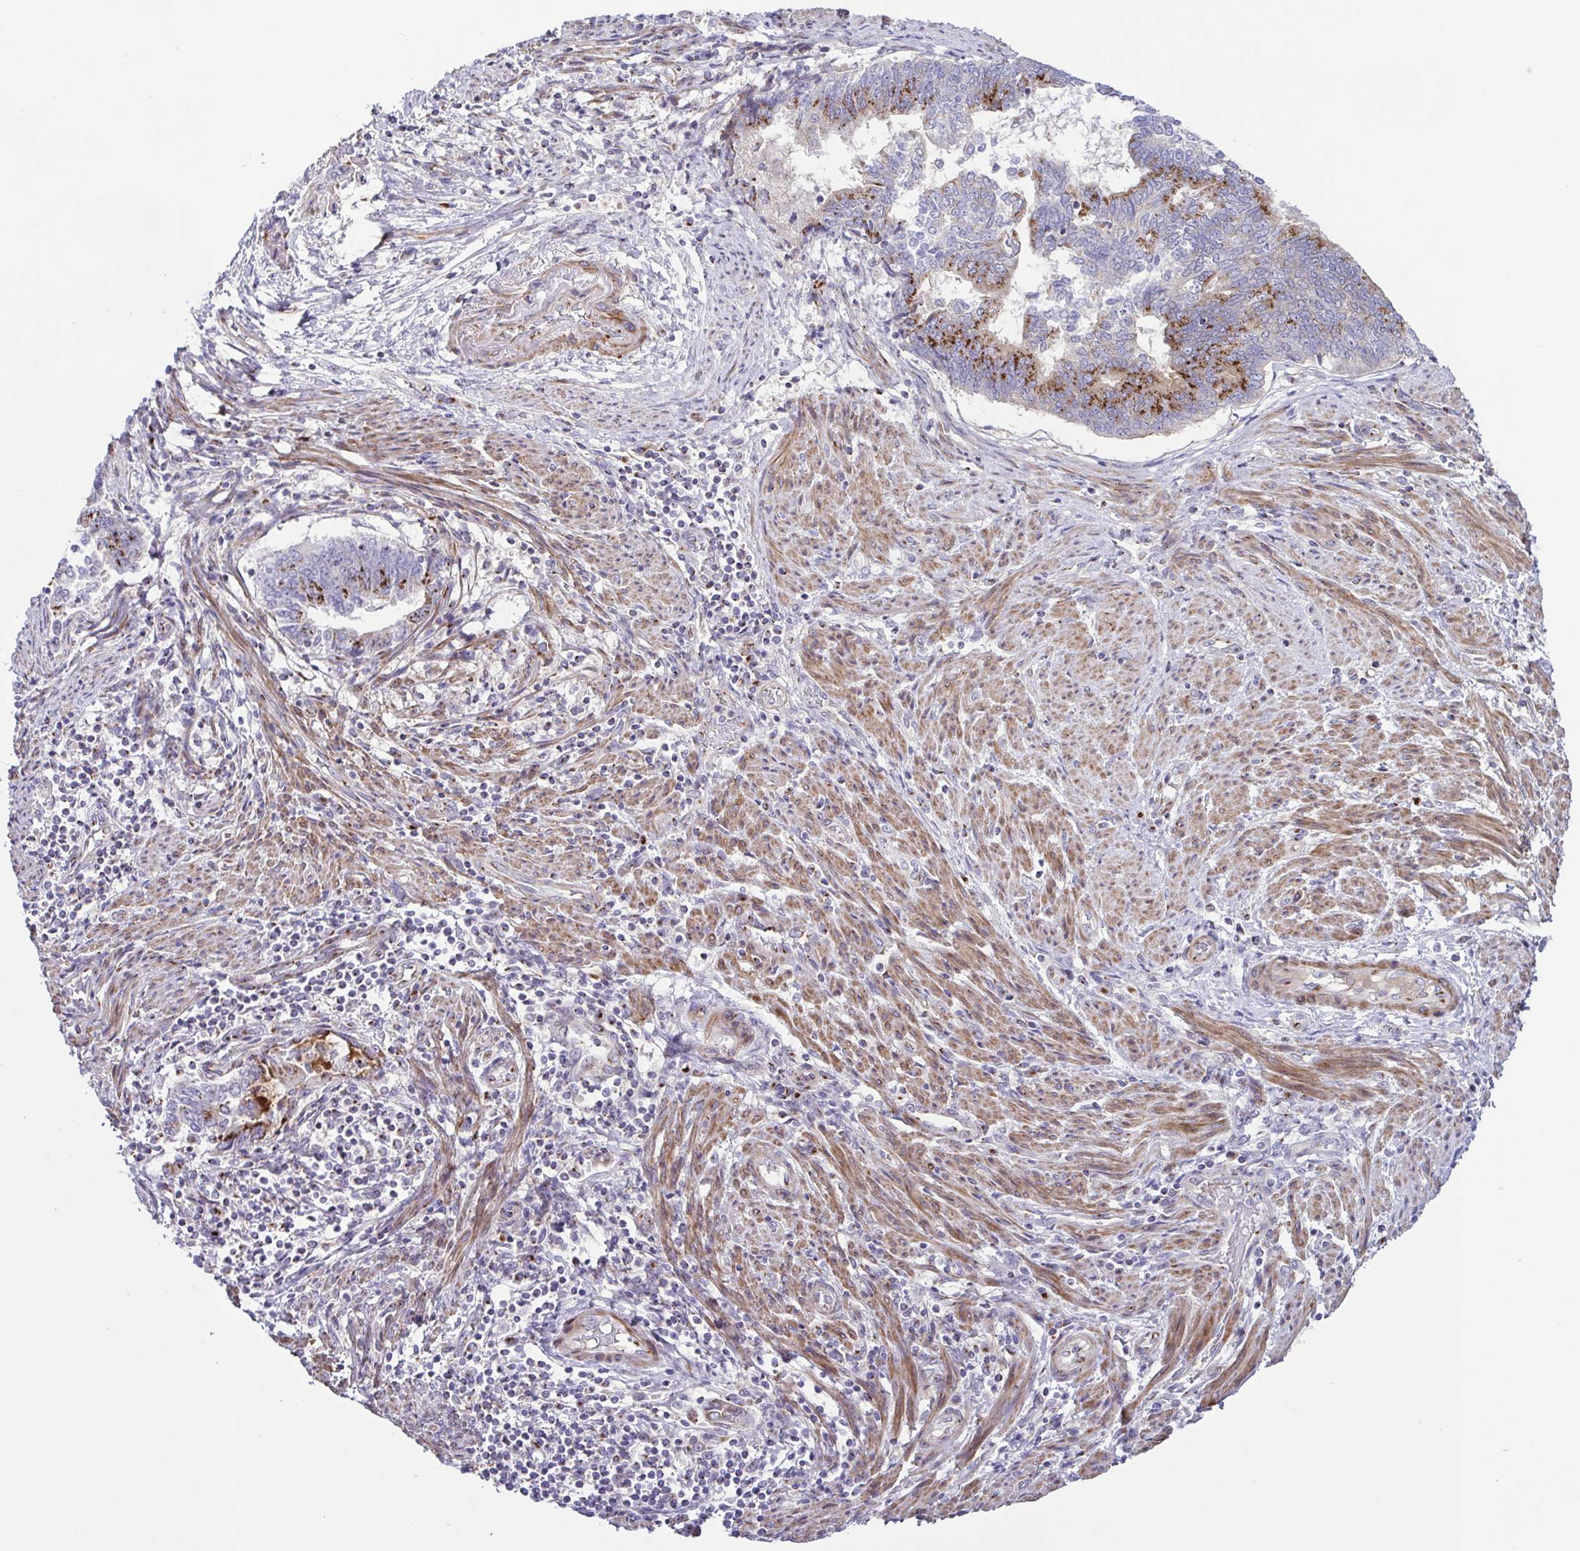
{"staining": {"intensity": "moderate", "quantity": "<25%", "location": "cytoplasmic/membranous"}, "tissue": "endometrial cancer", "cell_type": "Tumor cells", "image_type": "cancer", "snomed": [{"axis": "morphology", "description": "Adenocarcinoma, NOS"}, {"axis": "topography", "description": "Endometrium"}], "caption": "A brown stain labels moderate cytoplasmic/membranous staining of a protein in endometrial cancer (adenocarcinoma) tumor cells.", "gene": "COL17A1", "patient": {"sex": "female", "age": 65}}